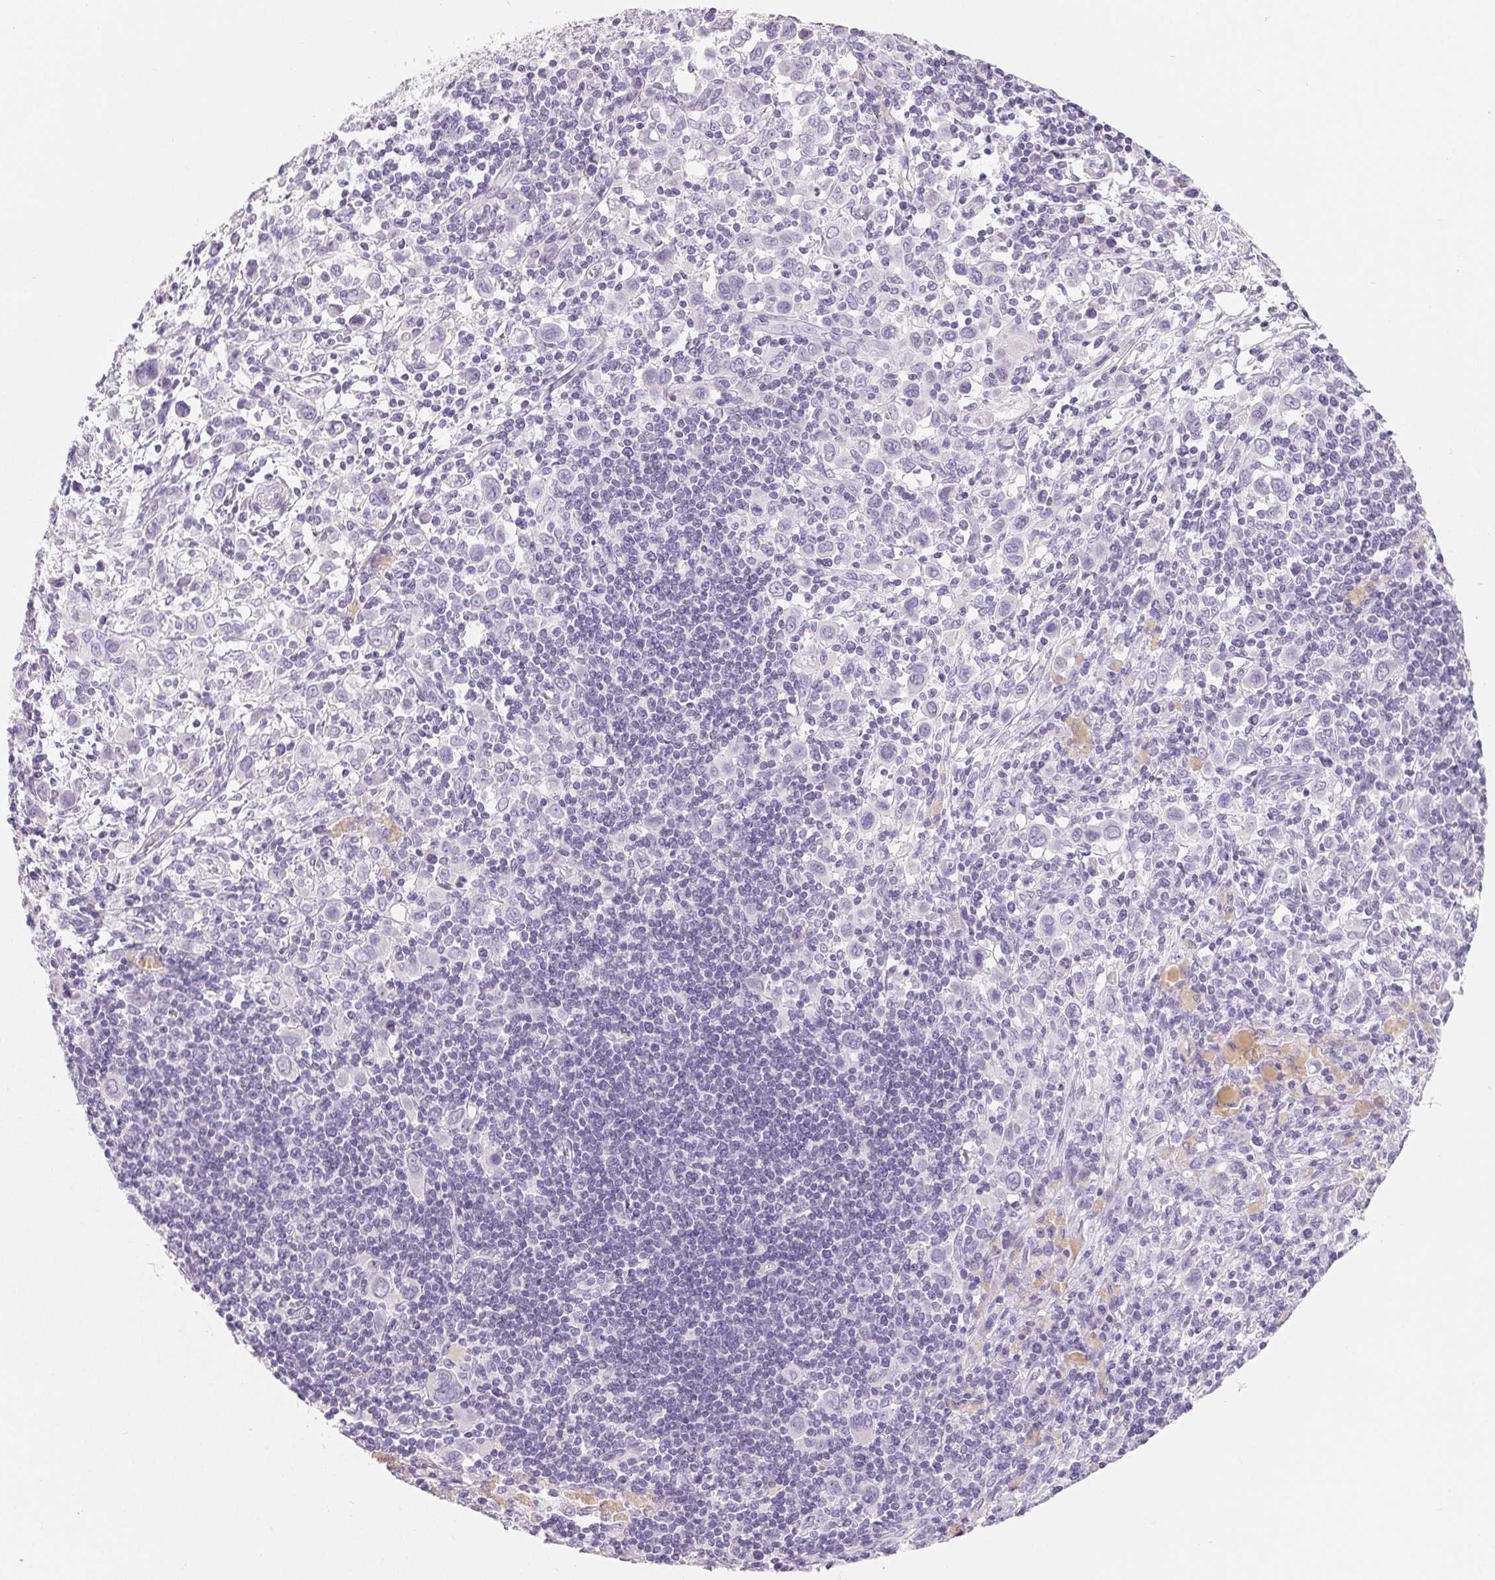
{"staining": {"intensity": "negative", "quantity": "none", "location": "none"}, "tissue": "stomach cancer", "cell_type": "Tumor cells", "image_type": "cancer", "snomed": [{"axis": "morphology", "description": "Adenocarcinoma, NOS"}, {"axis": "topography", "description": "Stomach, upper"}], "caption": "Immunohistochemistry of human stomach cancer demonstrates no positivity in tumor cells.", "gene": "SPACA5B", "patient": {"sex": "male", "age": 75}}